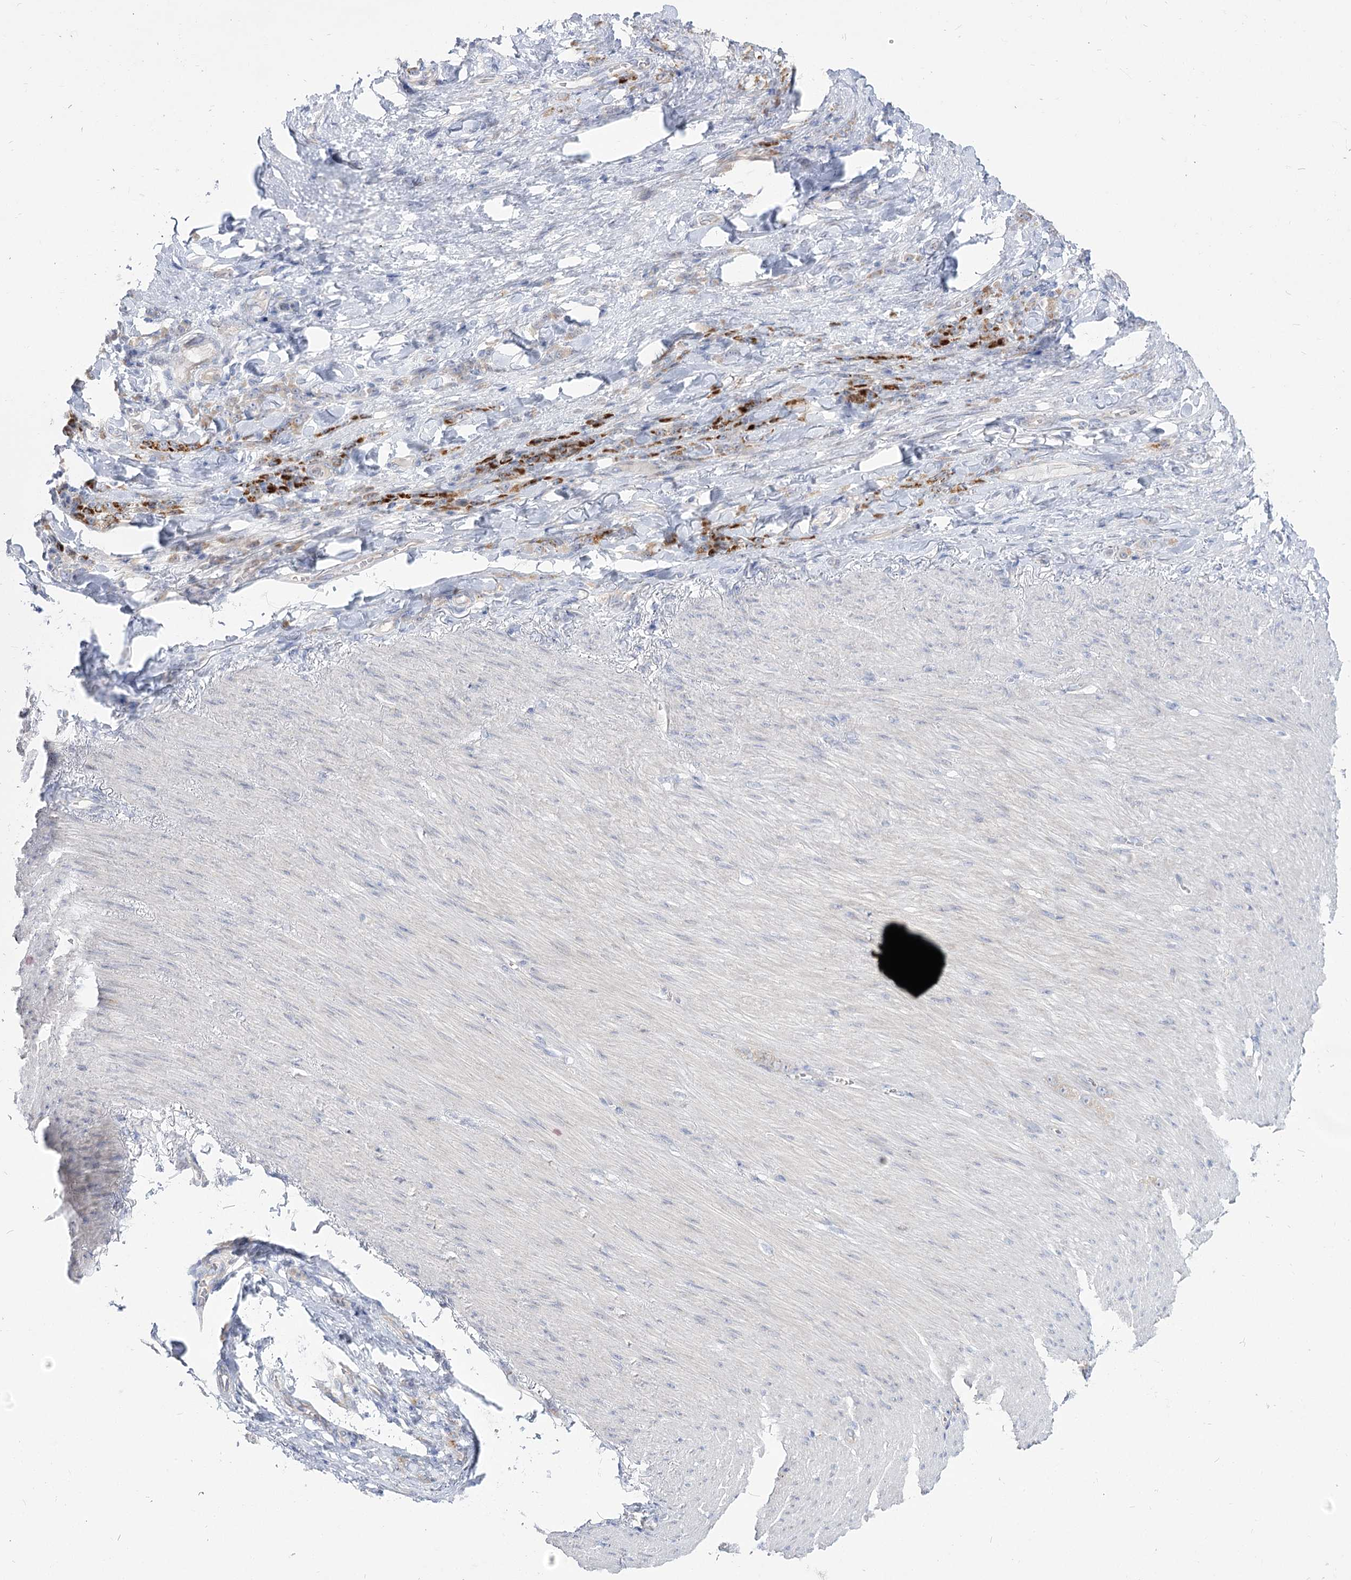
{"staining": {"intensity": "strong", "quantity": "25%-75%", "location": "cytoplasmic/membranous"}, "tissue": "stomach cancer", "cell_type": "Tumor cells", "image_type": "cancer", "snomed": [{"axis": "morphology", "description": "Normal tissue, NOS"}, {"axis": "morphology", "description": "Adenocarcinoma, NOS"}, {"axis": "topography", "description": "Stomach"}], "caption": "DAB (3,3'-diaminobenzidine) immunohistochemical staining of human stomach cancer displays strong cytoplasmic/membranous protein staining in approximately 25%-75% of tumor cells.", "gene": "SUOX", "patient": {"sex": "male", "age": 82}}